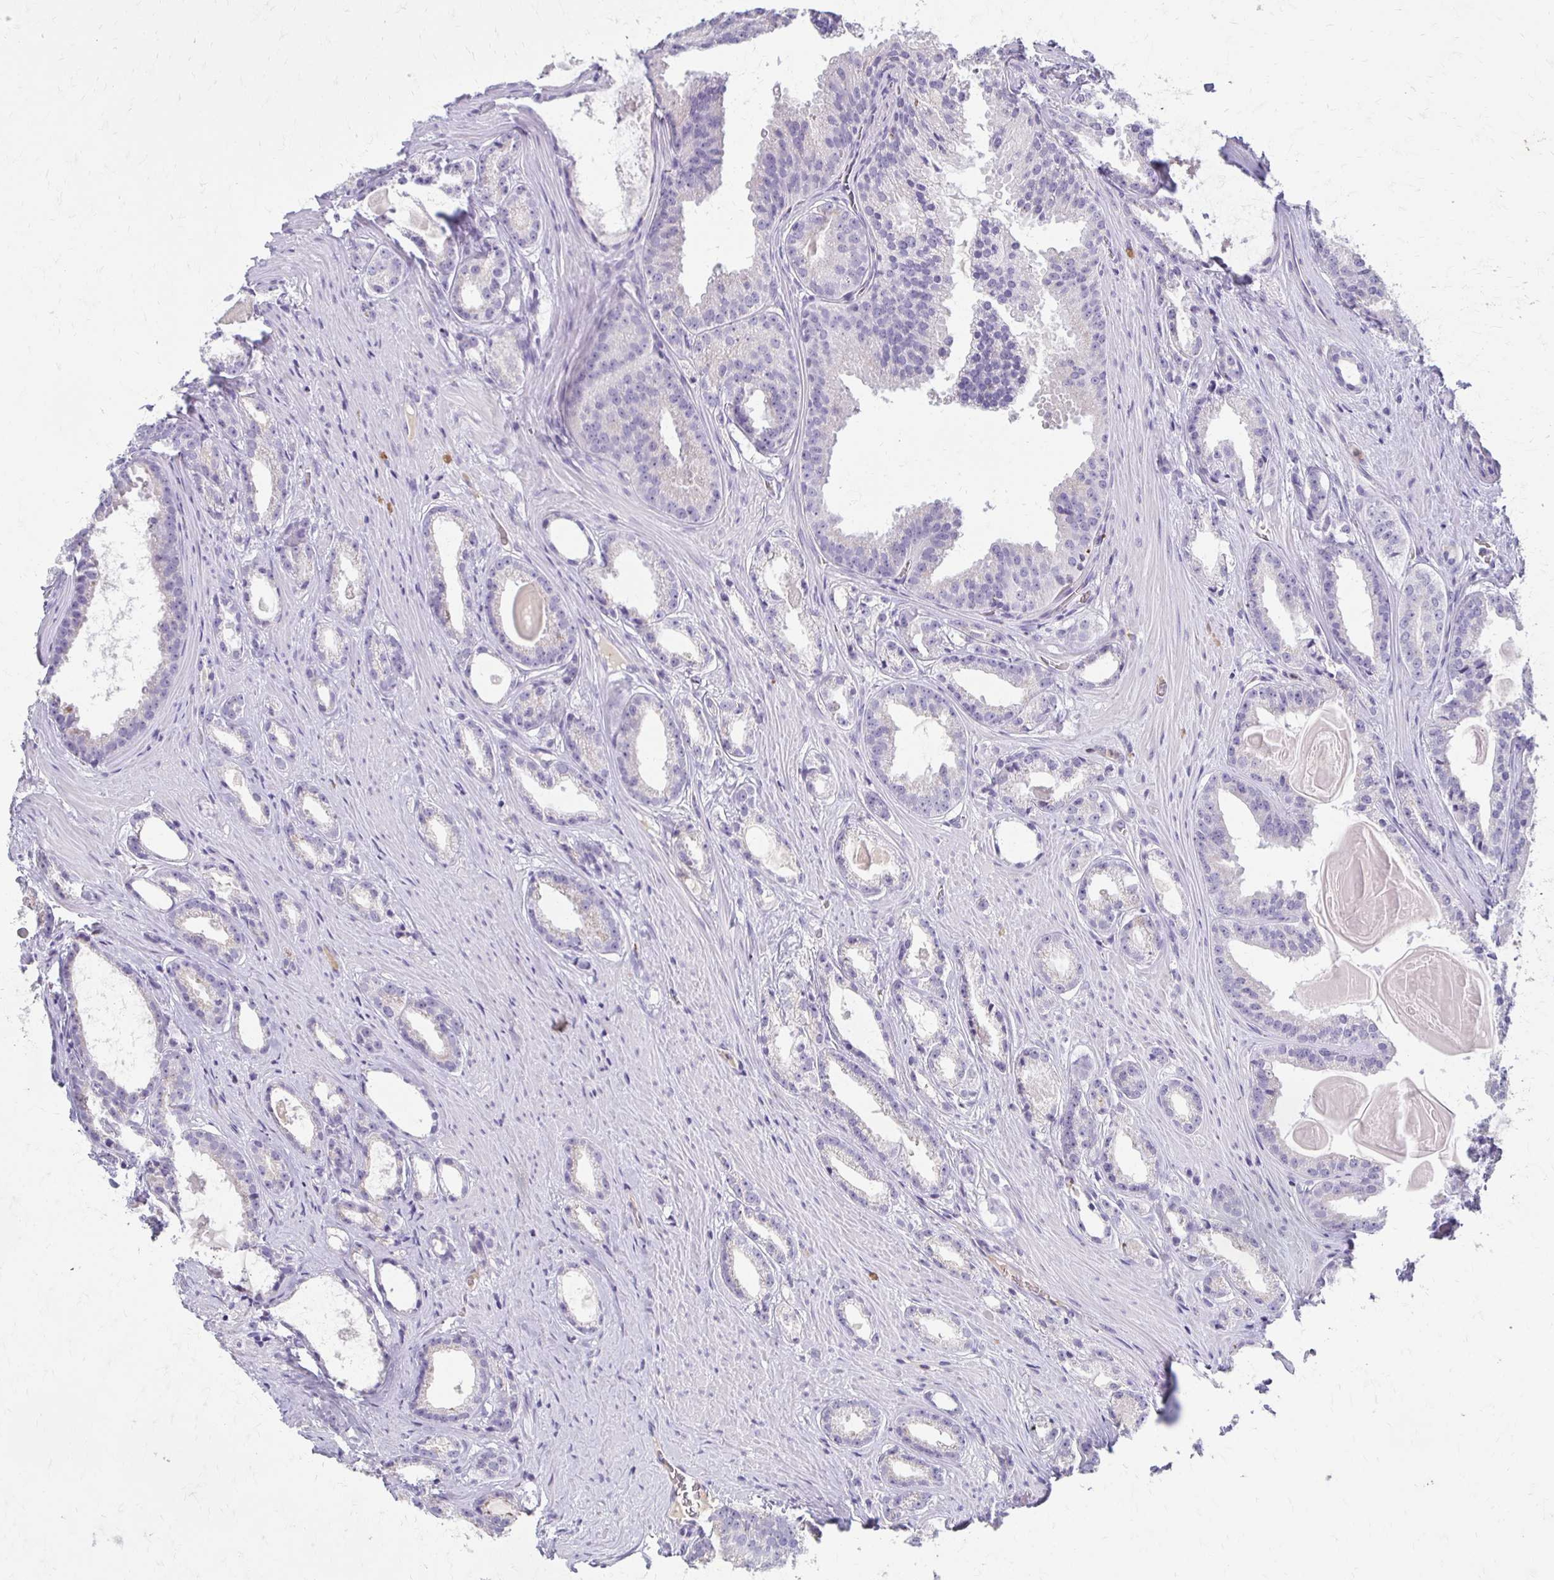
{"staining": {"intensity": "negative", "quantity": "none", "location": "none"}, "tissue": "prostate cancer", "cell_type": "Tumor cells", "image_type": "cancer", "snomed": [{"axis": "morphology", "description": "Adenocarcinoma, Low grade"}, {"axis": "topography", "description": "Prostate"}], "caption": "Prostate cancer was stained to show a protein in brown. There is no significant positivity in tumor cells.", "gene": "BBS12", "patient": {"sex": "male", "age": 65}}